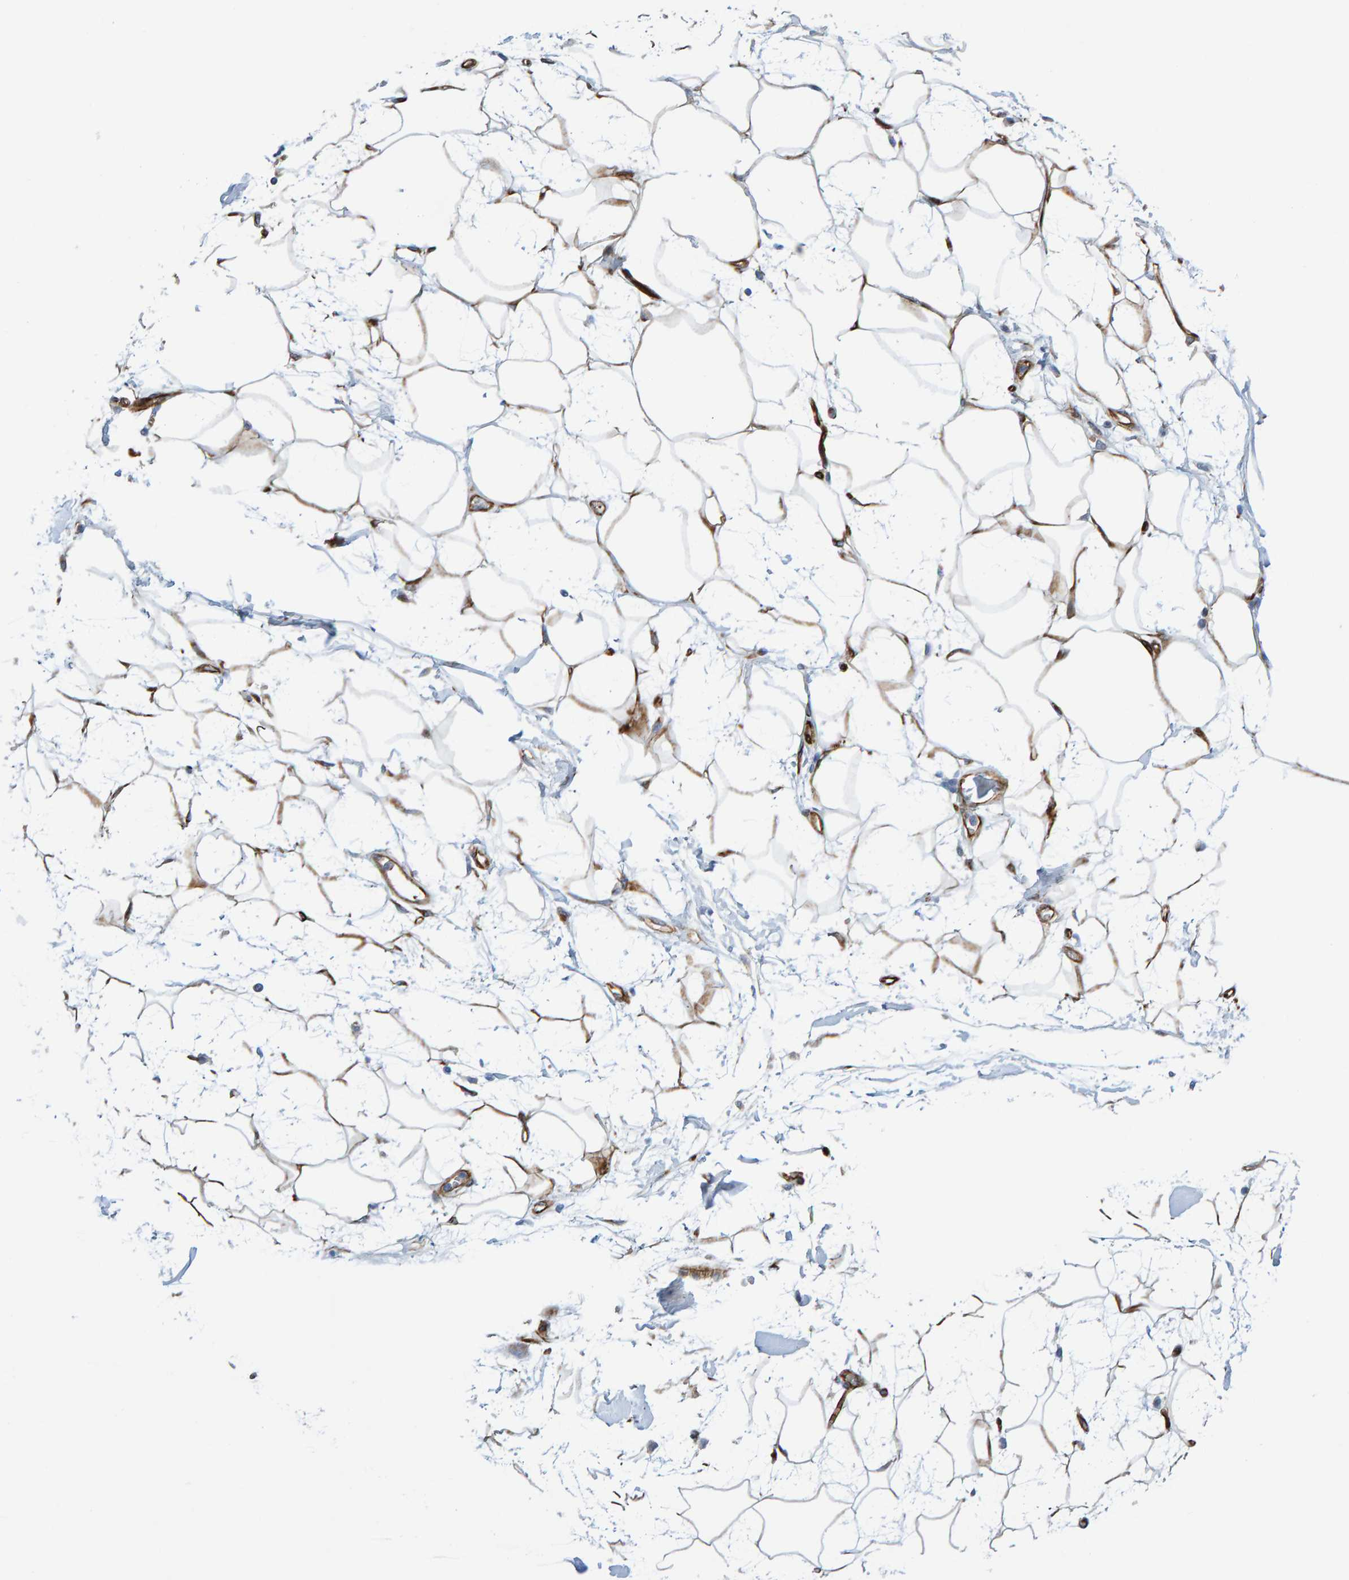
{"staining": {"intensity": "moderate", "quantity": ">75%", "location": "cytoplasmic/membranous"}, "tissue": "adipose tissue", "cell_type": "Adipocytes", "image_type": "normal", "snomed": [{"axis": "morphology", "description": "Normal tissue, NOS"}, {"axis": "morphology", "description": "Adenocarcinoma, NOS"}, {"axis": "topography", "description": "Duodenum"}, {"axis": "topography", "description": "Peripheral nerve tissue"}], "caption": "Adipose tissue stained with a brown dye exhibits moderate cytoplasmic/membranous positive staining in approximately >75% of adipocytes.", "gene": "POLG2", "patient": {"sex": "female", "age": 60}}